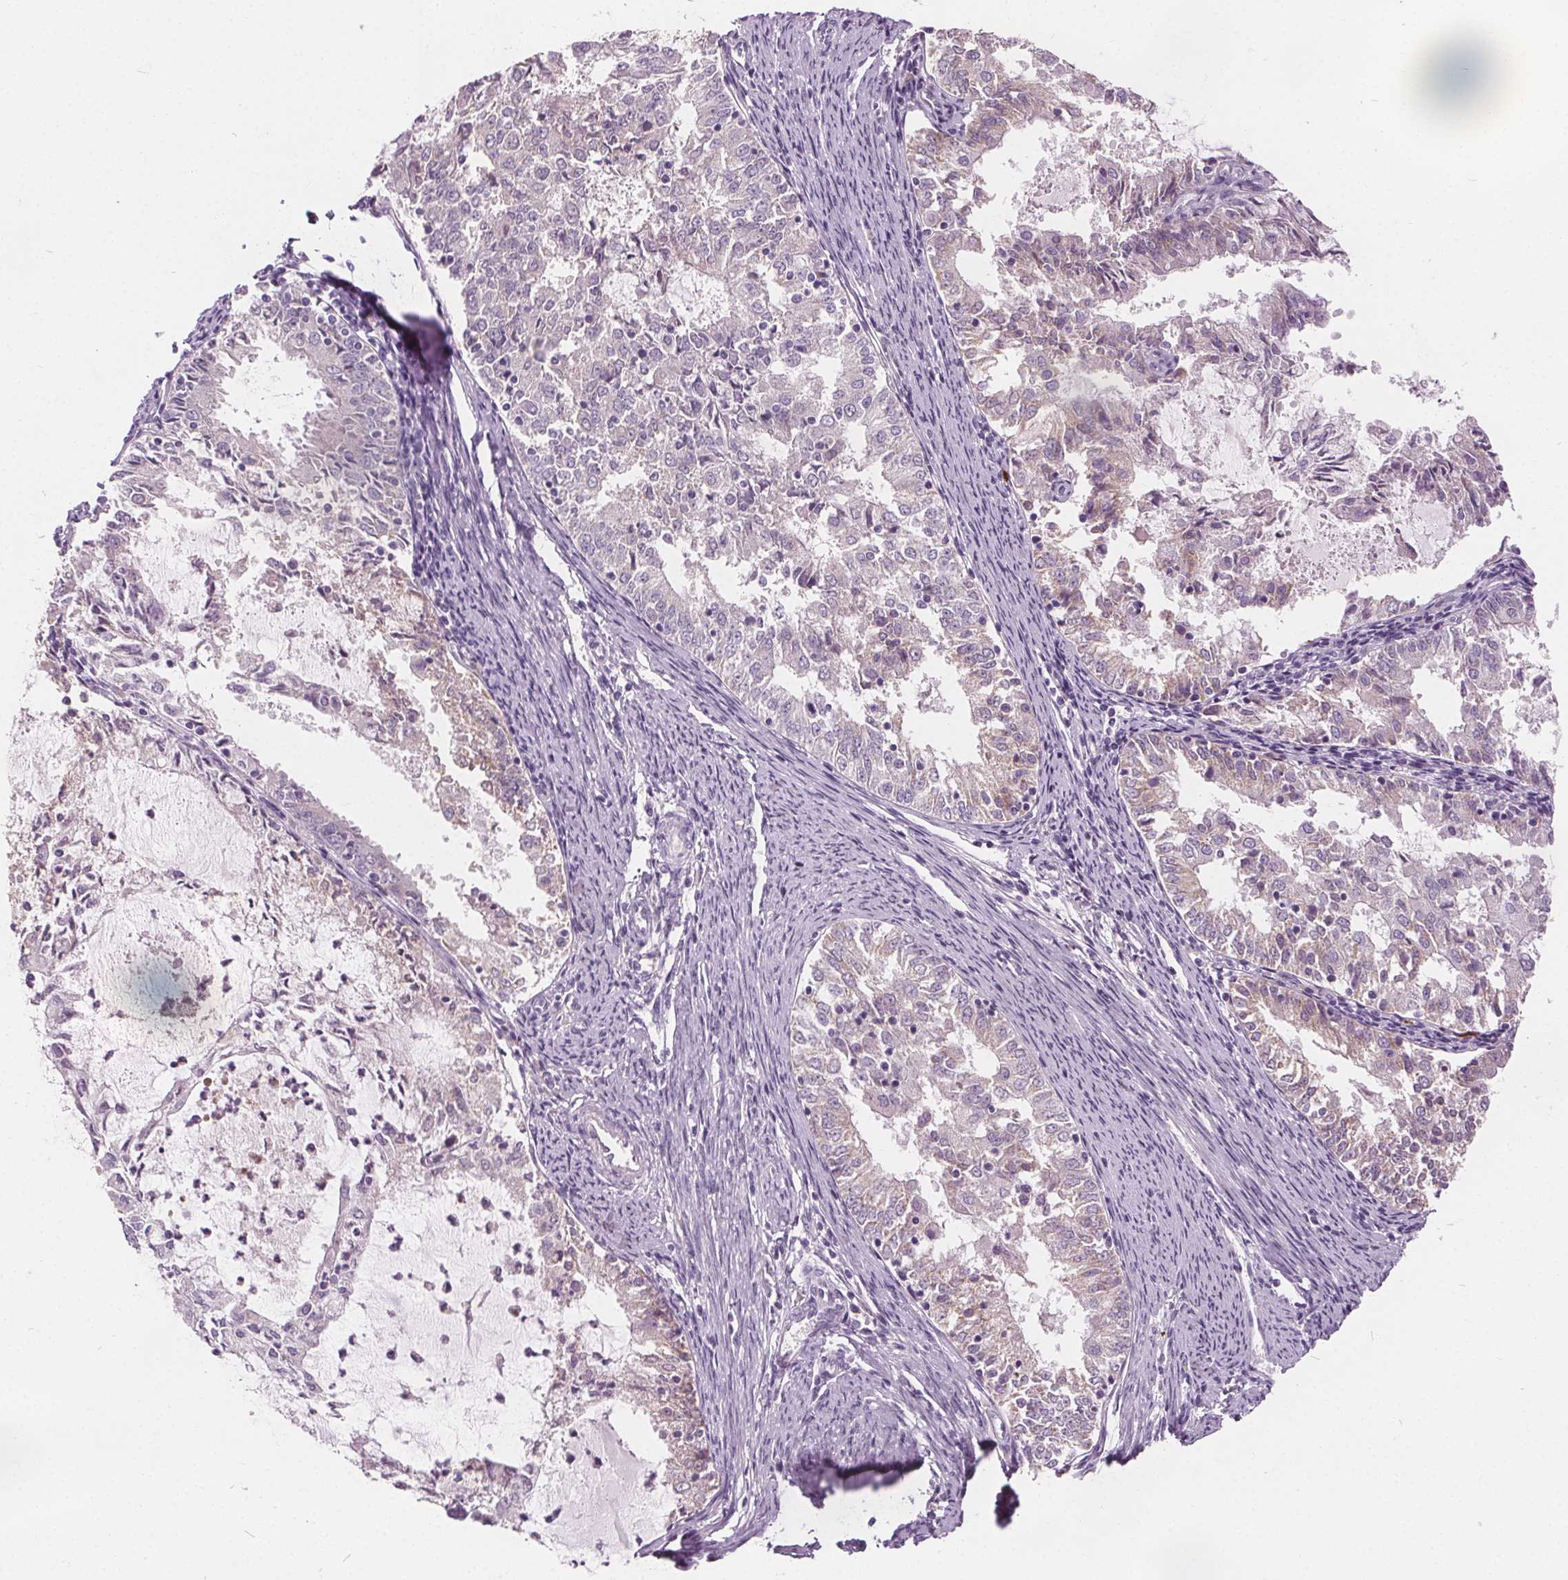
{"staining": {"intensity": "weak", "quantity": "<25%", "location": "cytoplasmic/membranous"}, "tissue": "endometrial cancer", "cell_type": "Tumor cells", "image_type": "cancer", "snomed": [{"axis": "morphology", "description": "Adenocarcinoma, NOS"}, {"axis": "topography", "description": "Endometrium"}], "caption": "Immunohistochemistry (IHC) micrograph of neoplastic tissue: endometrial adenocarcinoma stained with DAB reveals no significant protein expression in tumor cells.", "gene": "ACOX2", "patient": {"sex": "female", "age": 57}}